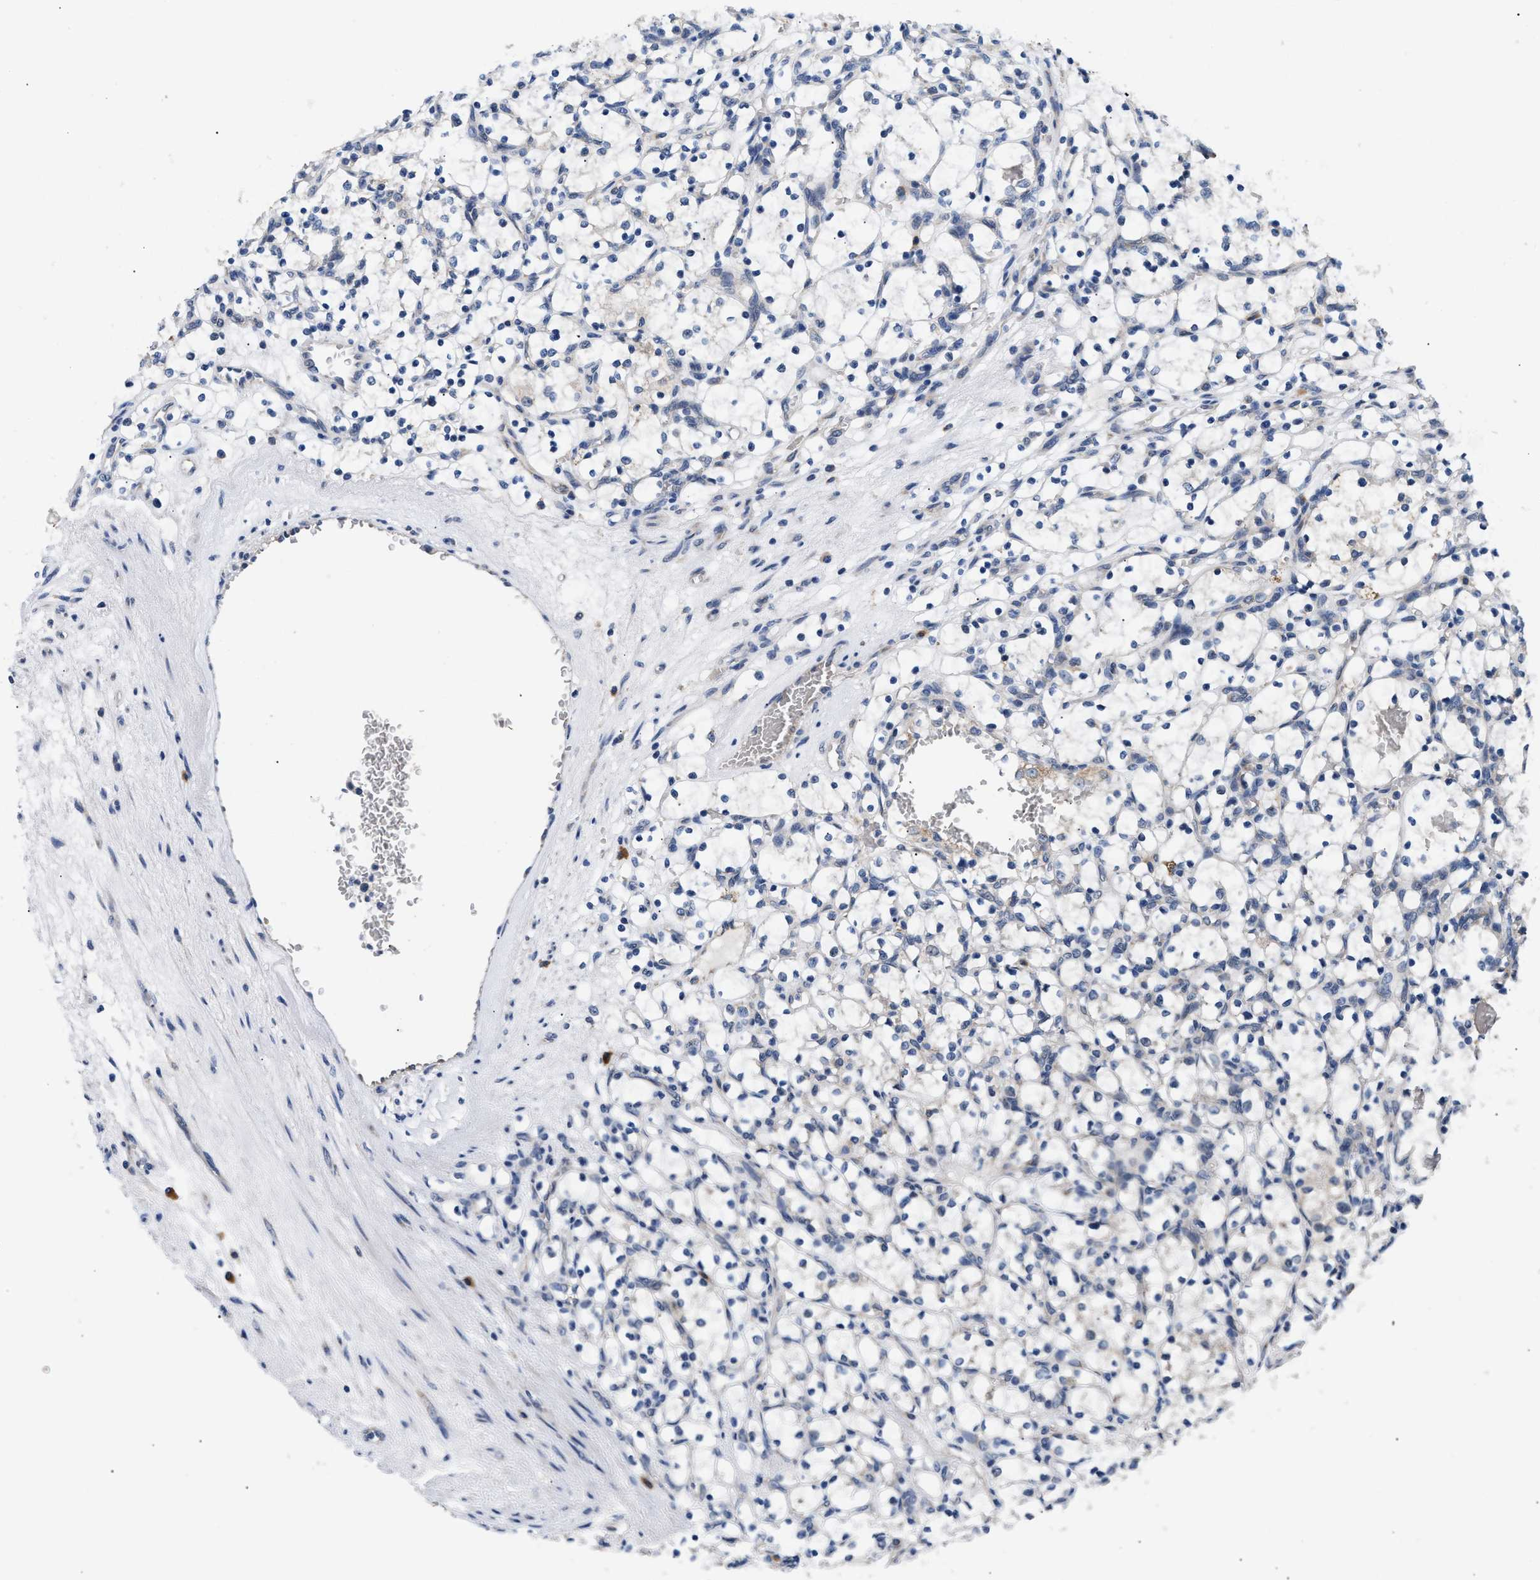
{"staining": {"intensity": "negative", "quantity": "none", "location": "none"}, "tissue": "renal cancer", "cell_type": "Tumor cells", "image_type": "cancer", "snomed": [{"axis": "morphology", "description": "Adenocarcinoma, NOS"}, {"axis": "topography", "description": "Kidney"}], "caption": "Tumor cells are negative for protein expression in human adenocarcinoma (renal).", "gene": "RINT1", "patient": {"sex": "female", "age": 69}}